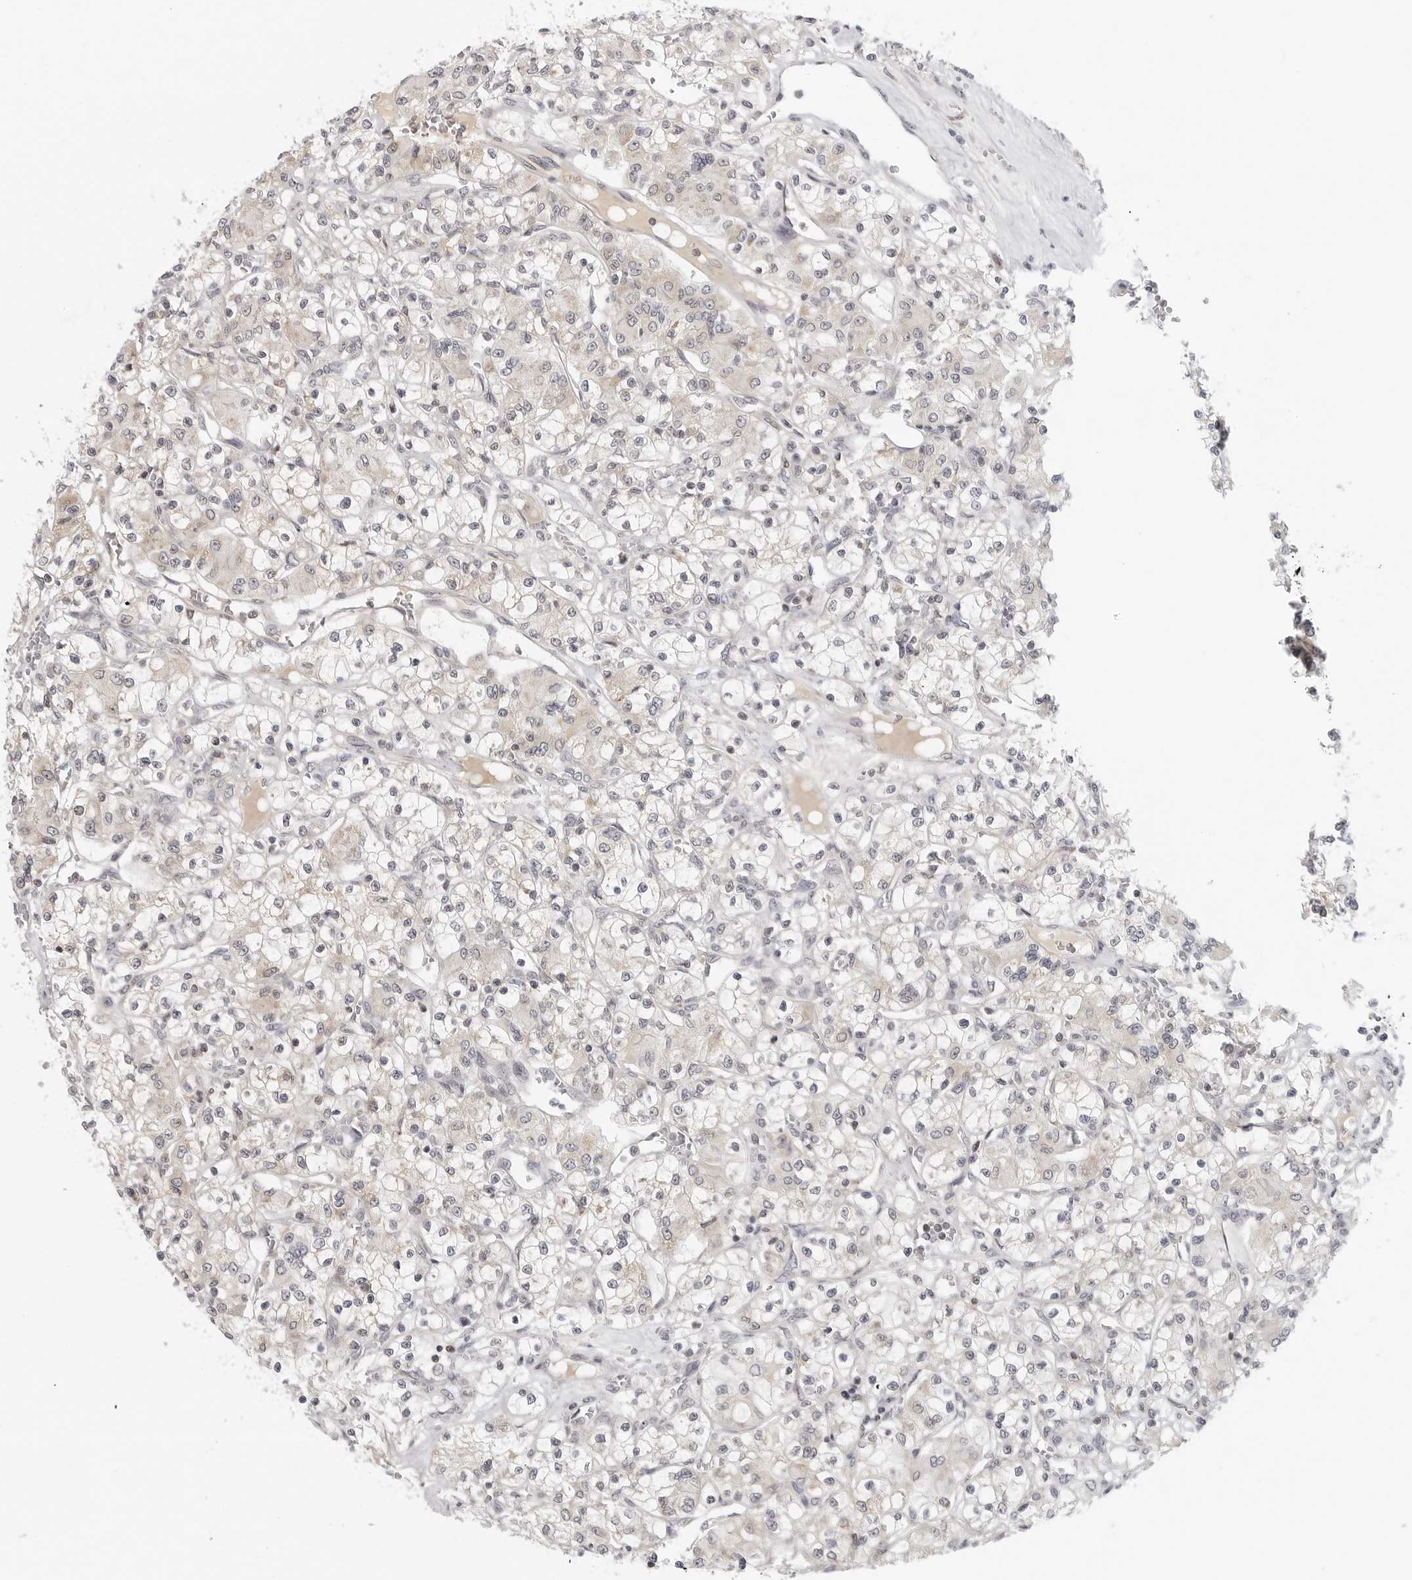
{"staining": {"intensity": "negative", "quantity": "none", "location": "none"}, "tissue": "renal cancer", "cell_type": "Tumor cells", "image_type": "cancer", "snomed": [{"axis": "morphology", "description": "Adenocarcinoma, NOS"}, {"axis": "topography", "description": "Kidney"}], "caption": "This micrograph is of renal cancer (adenocarcinoma) stained with IHC to label a protein in brown with the nuclei are counter-stained blue. There is no expression in tumor cells.", "gene": "MAP7D1", "patient": {"sex": "female", "age": 59}}